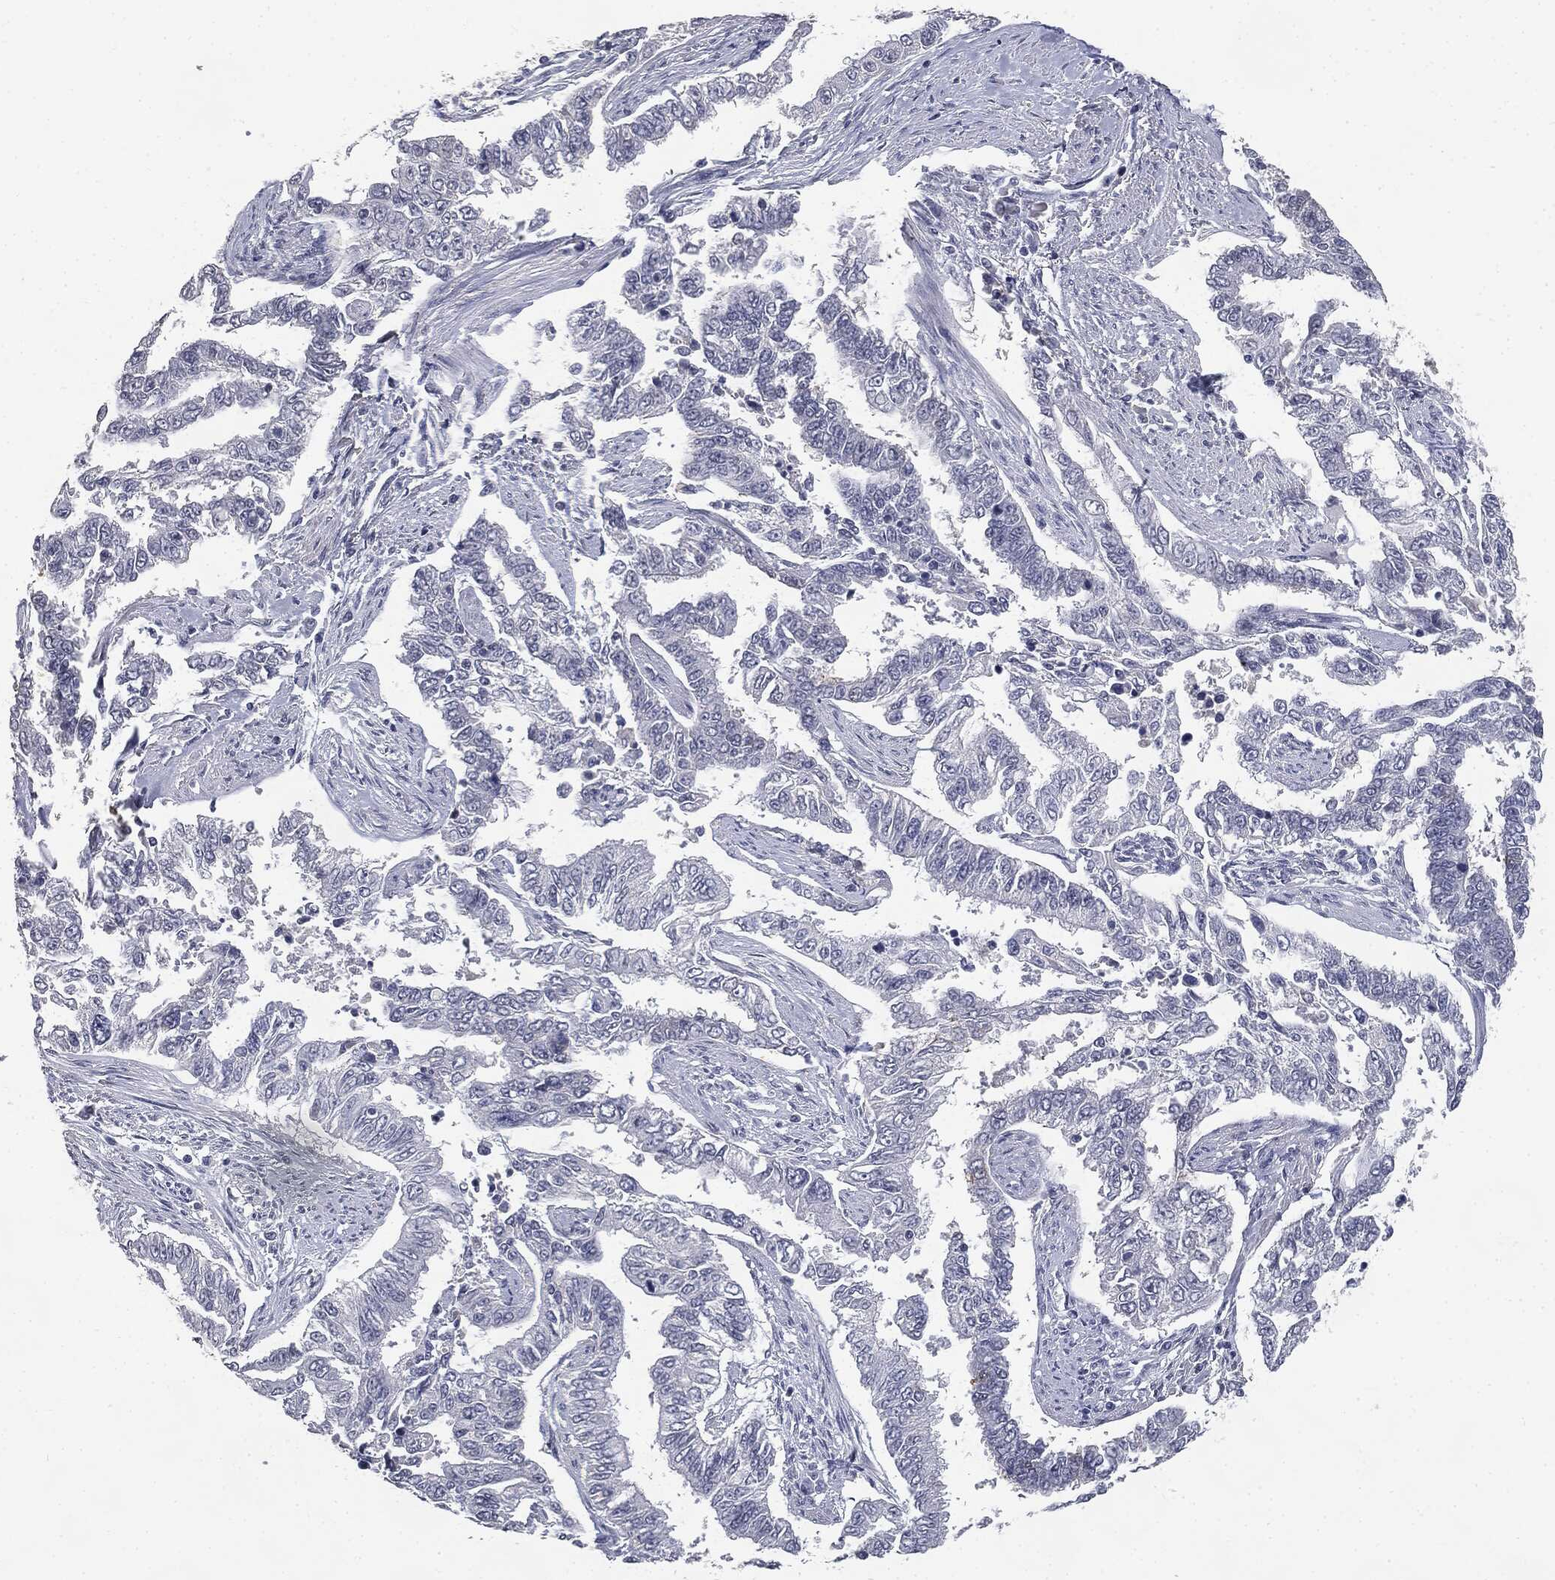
{"staining": {"intensity": "negative", "quantity": "none", "location": "none"}, "tissue": "endometrial cancer", "cell_type": "Tumor cells", "image_type": "cancer", "snomed": [{"axis": "morphology", "description": "Adenocarcinoma, NOS"}, {"axis": "topography", "description": "Uterus"}], "caption": "Micrograph shows no protein expression in tumor cells of endometrial adenocarcinoma tissue. (DAB IHC with hematoxylin counter stain).", "gene": "SLC2A2", "patient": {"sex": "female", "age": 59}}